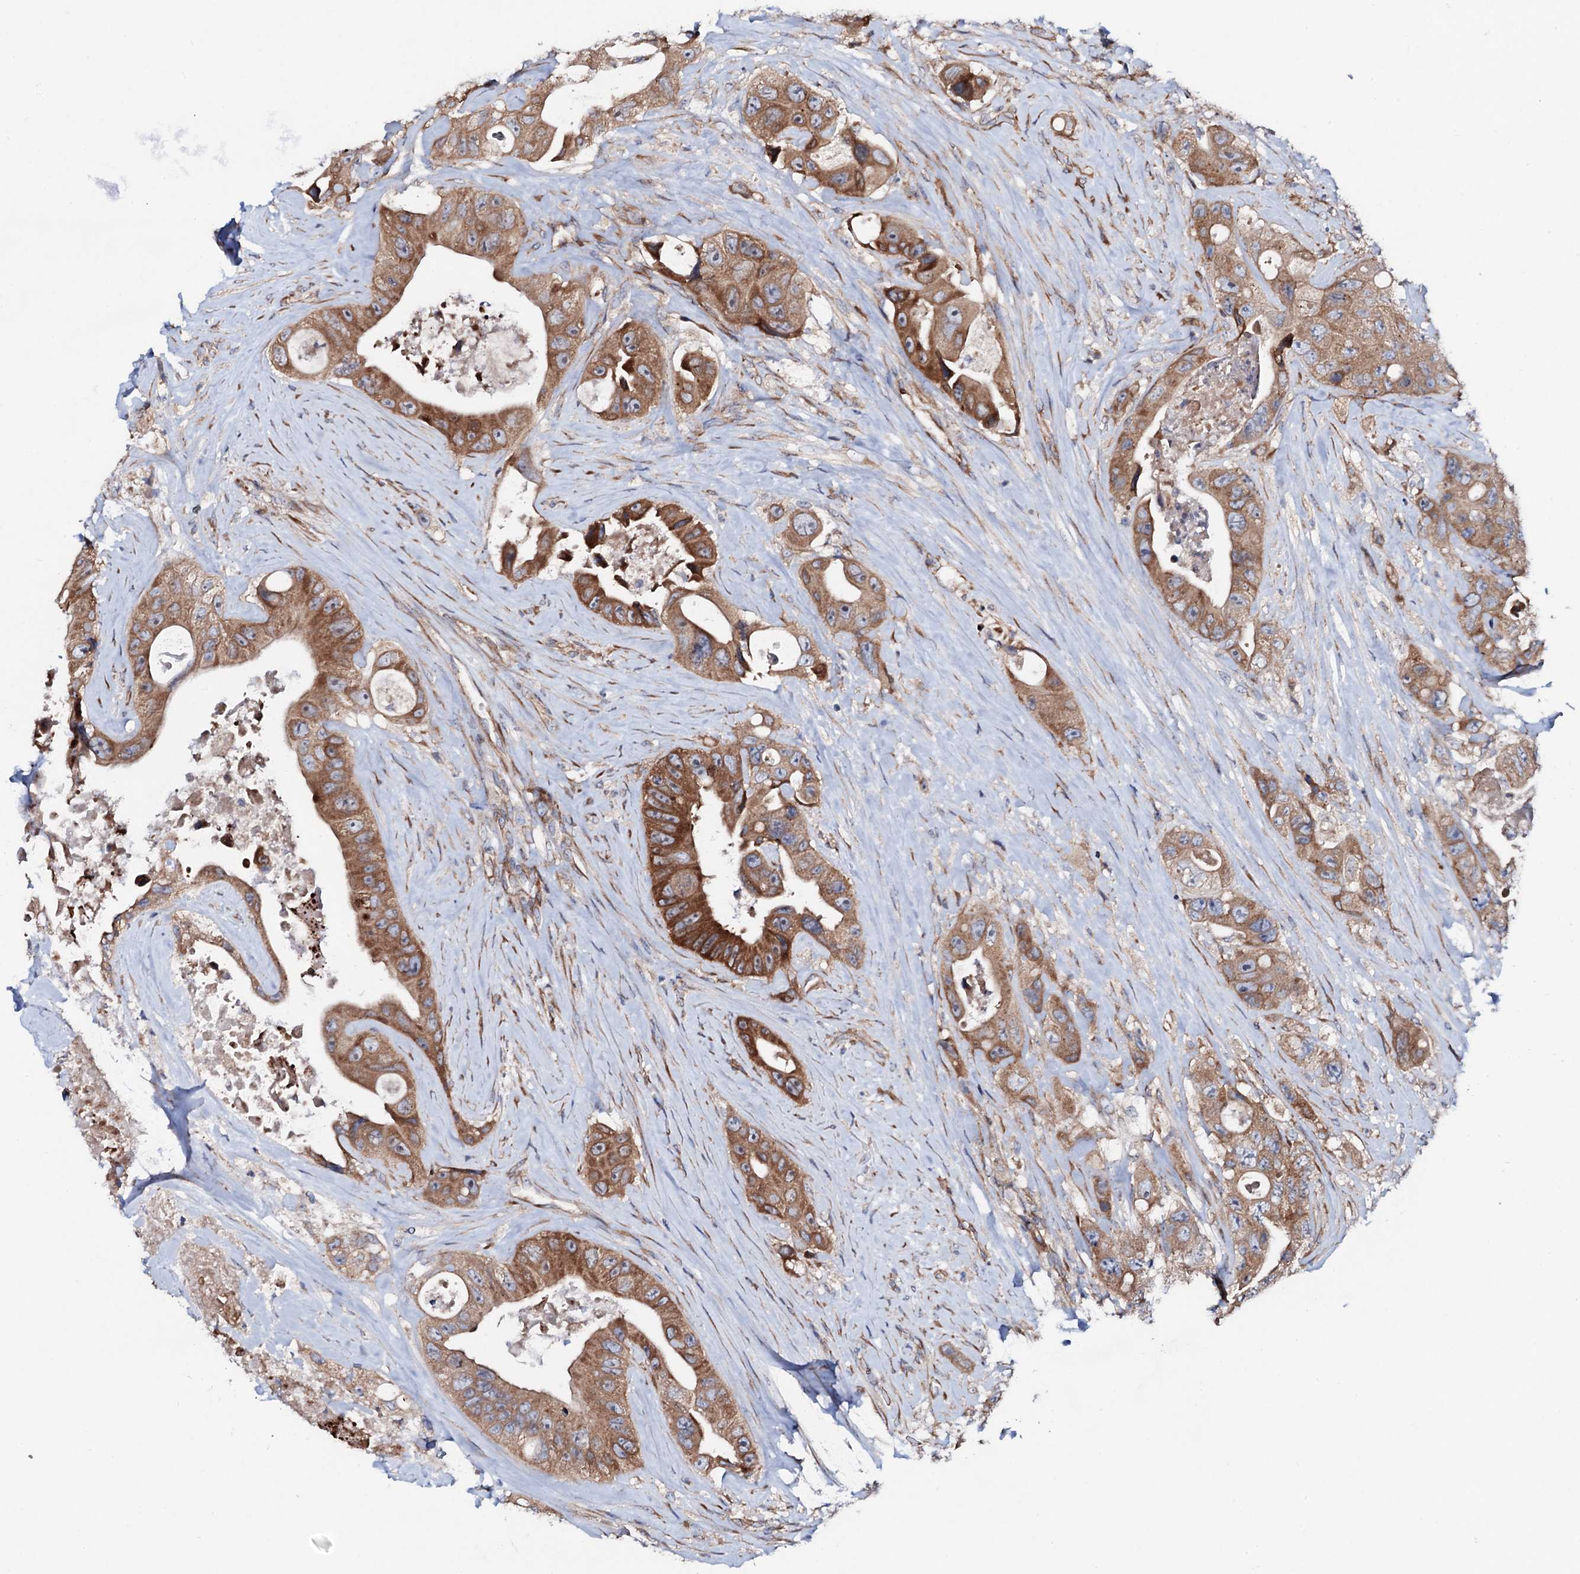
{"staining": {"intensity": "strong", "quantity": ">75%", "location": "cytoplasmic/membranous"}, "tissue": "colorectal cancer", "cell_type": "Tumor cells", "image_type": "cancer", "snomed": [{"axis": "morphology", "description": "Adenocarcinoma, NOS"}, {"axis": "topography", "description": "Colon"}], "caption": "High-magnification brightfield microscopy of adenocarcinoma (colorectal) stained with DAB (brown) and counterstained with hematoxylin (blue). tumor cells exhibit strong cytoplasmic/membranous expression is identified in about>75% of cells.", "gene": "STARD13", "patient": {"sex": "female", "age": 46}}